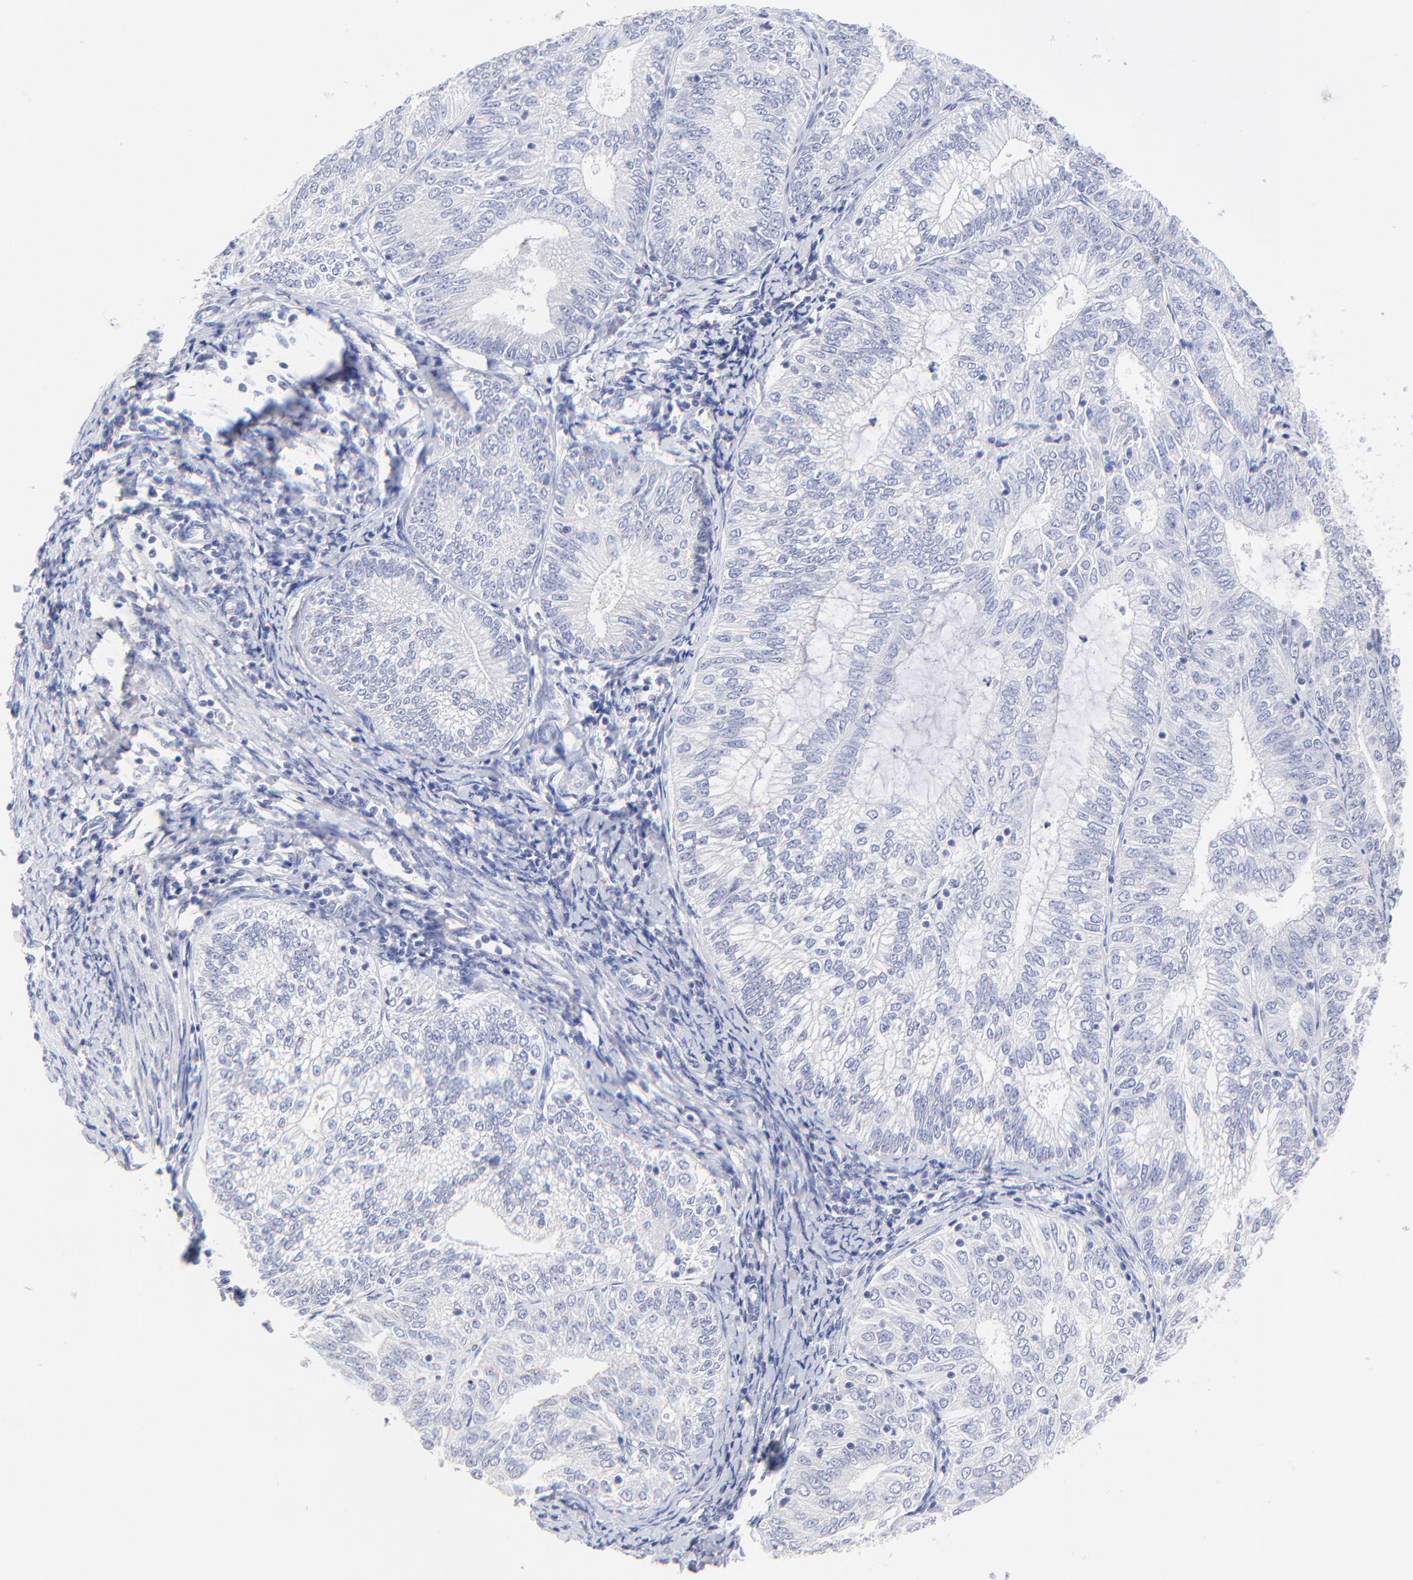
{"staining": {"intensity": "negative", "quantity": "none", "location": "none"}, "tissue": "endometrial cancer", "cell_type": "Tumor cells", "image_type": "cancer", "snomed": [{"axis": "morphology", "description": "Adenocarcinoma, NOS"}, {"axis": "topography", "description": "Endometrium"}], "caption": "DAB immunohistochemical staining of endometrial cancer displays no significant positivity in tumor cells.", "gene": "SULT4A1", "patient": {"sex": "female", "age": 69}}